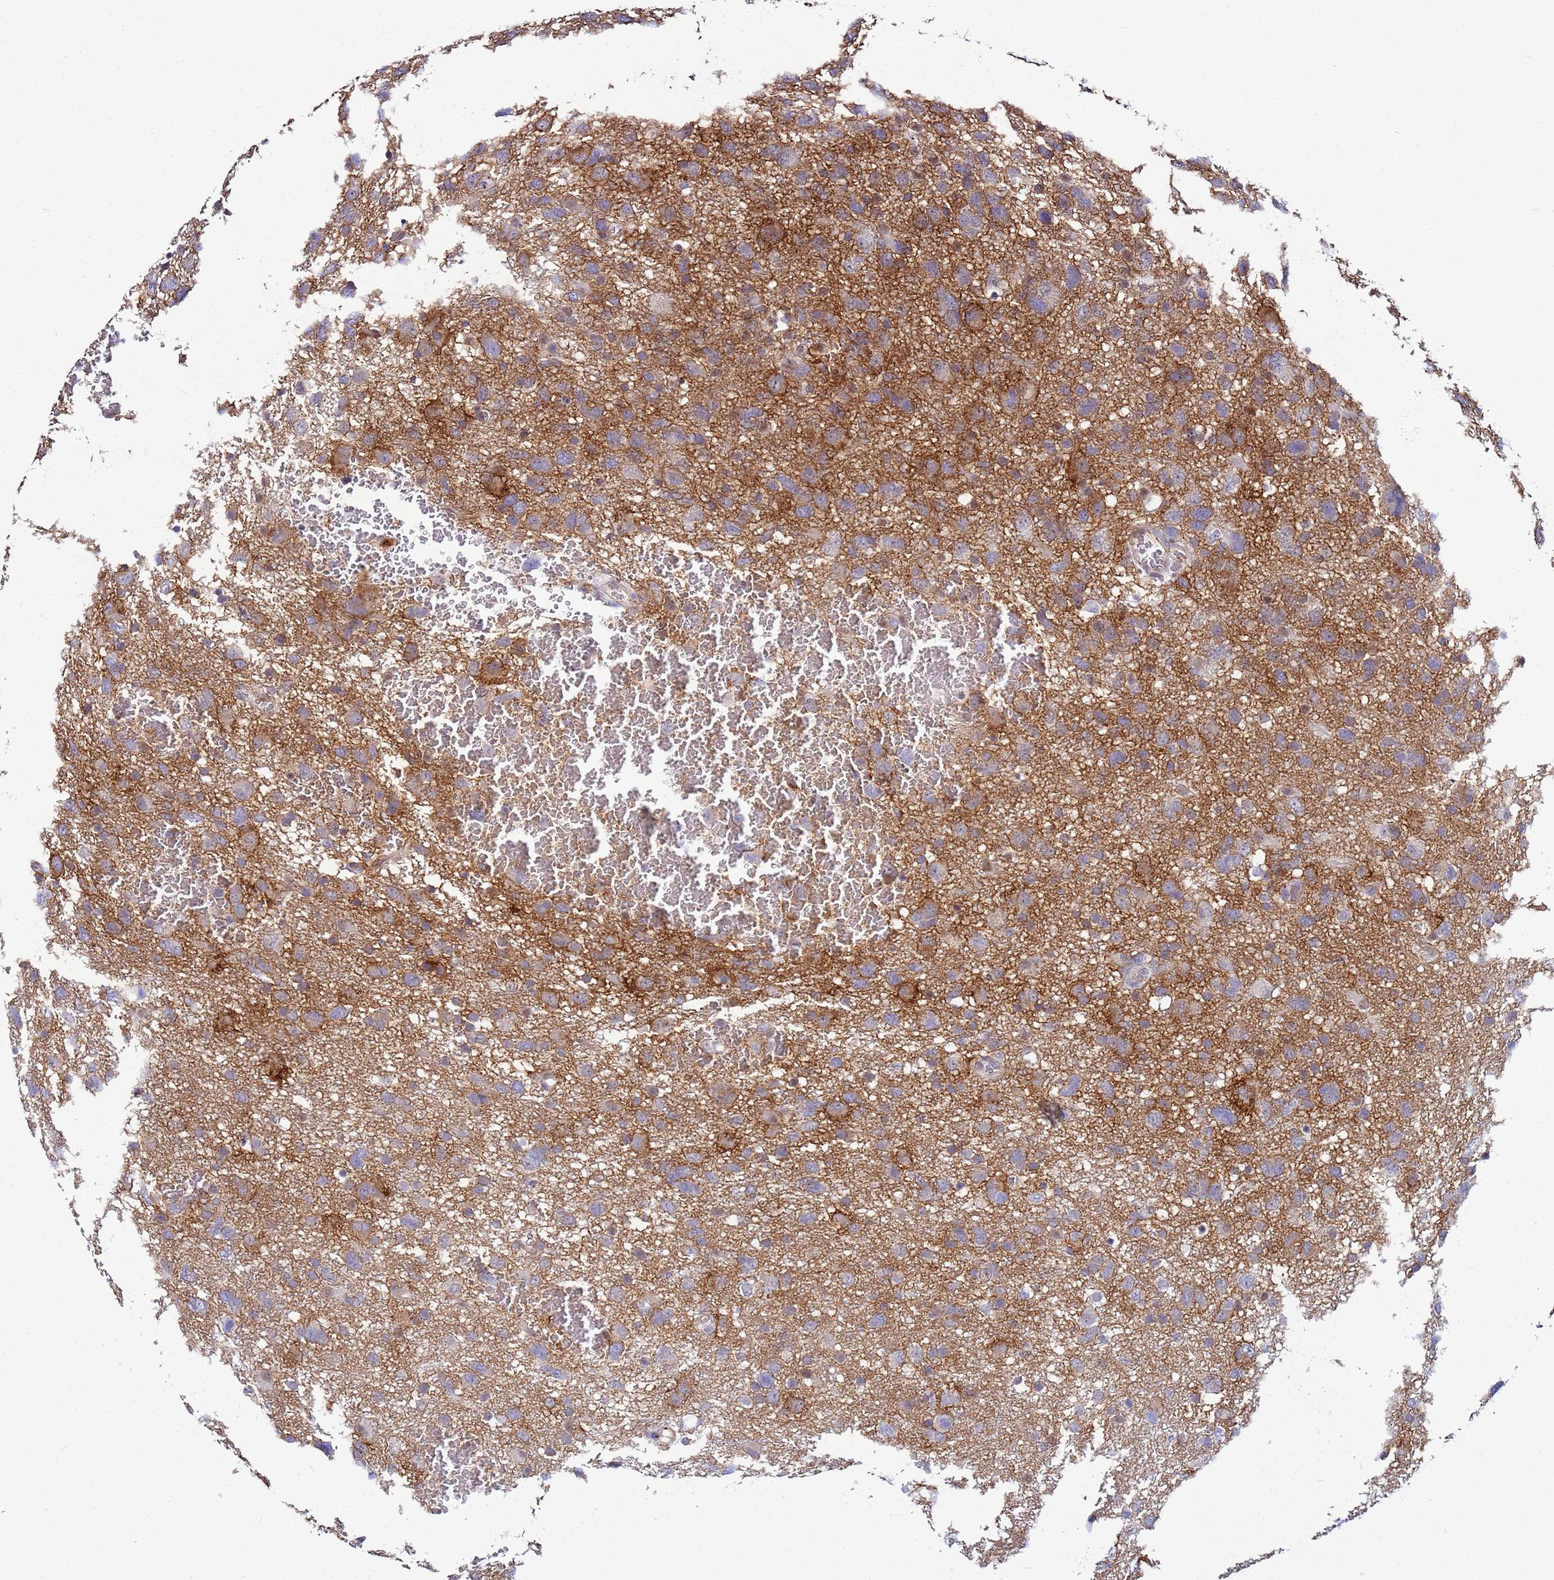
{"staining": {"intensity": "moderate", "quantity": "25%-75%", "location": "cytoplasmic/membranous"}, "tissue": "glioma", "cell_type": "Tumor cells", "image_type": "cancer", "snomed": [{"axis": "morphology", "description": "Glioma, malignant, High grade"}, {"axis": "topography", "description": "Brain"}], "caption": "Glioma stained for a protein reveals moderate cytoplasmic/membranous positivity in tumor cells. (IHC, brightfield microscopy, high magnification).", "gene": "SLC25A37", "patient": {"sex": "male", "age": 61}}